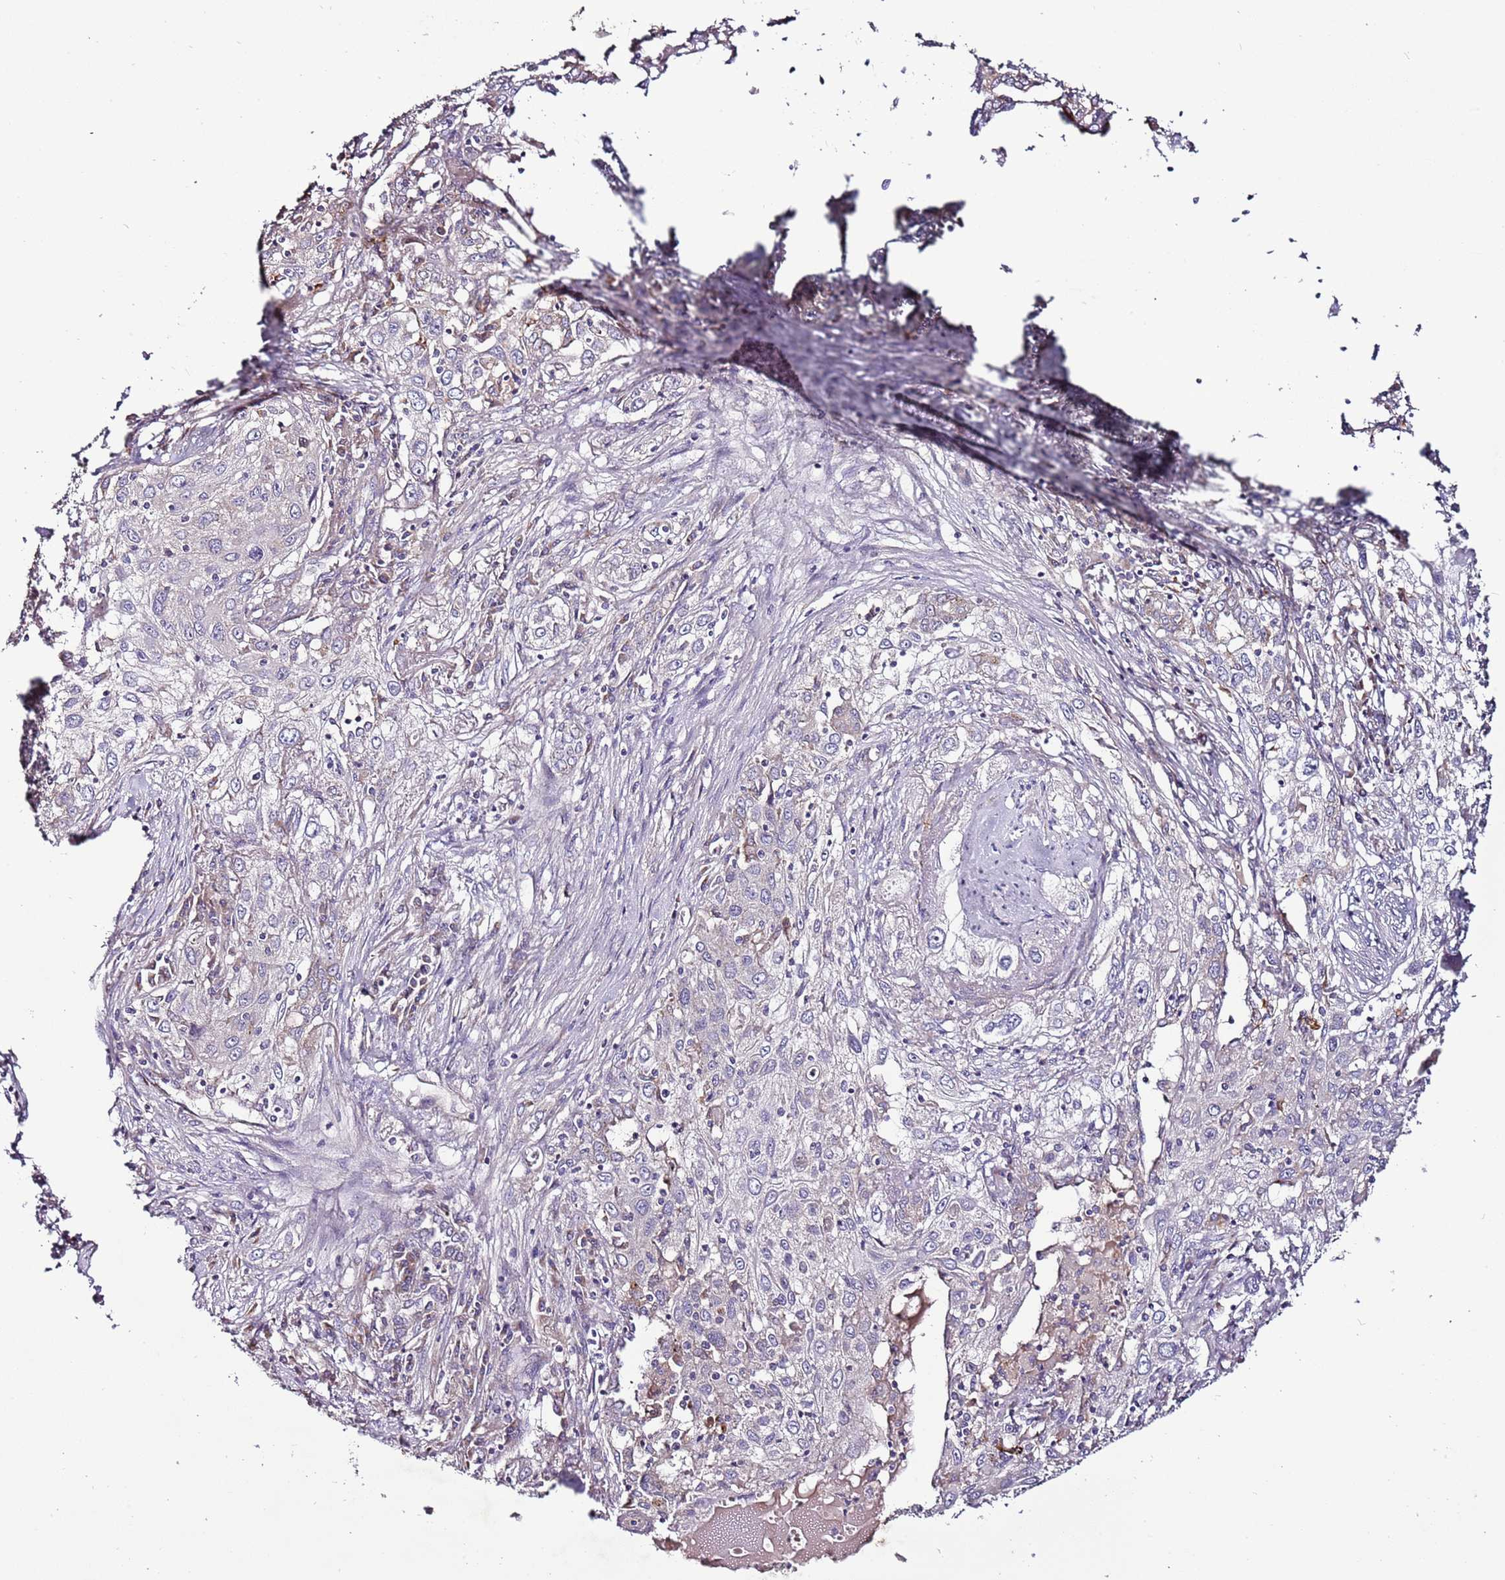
{"staining": {"intensity": "negative", "quantity": "none", "location": "none"}, "tissue": "lung cancer", "cell_type": "Tumor cells", "image_type": "cancer", "snomed": [{"axis": "morphology", "description": "Squamous cell carcinoma, NOS"}, {"axis": "topography", "description": "Lung"}], "caption": "A micrograph of lung cancer stained for a protein reveals no brown staining in tumor cells.", "gene": "FAM20A", "patient": {"sex": "female", "age": 69}}